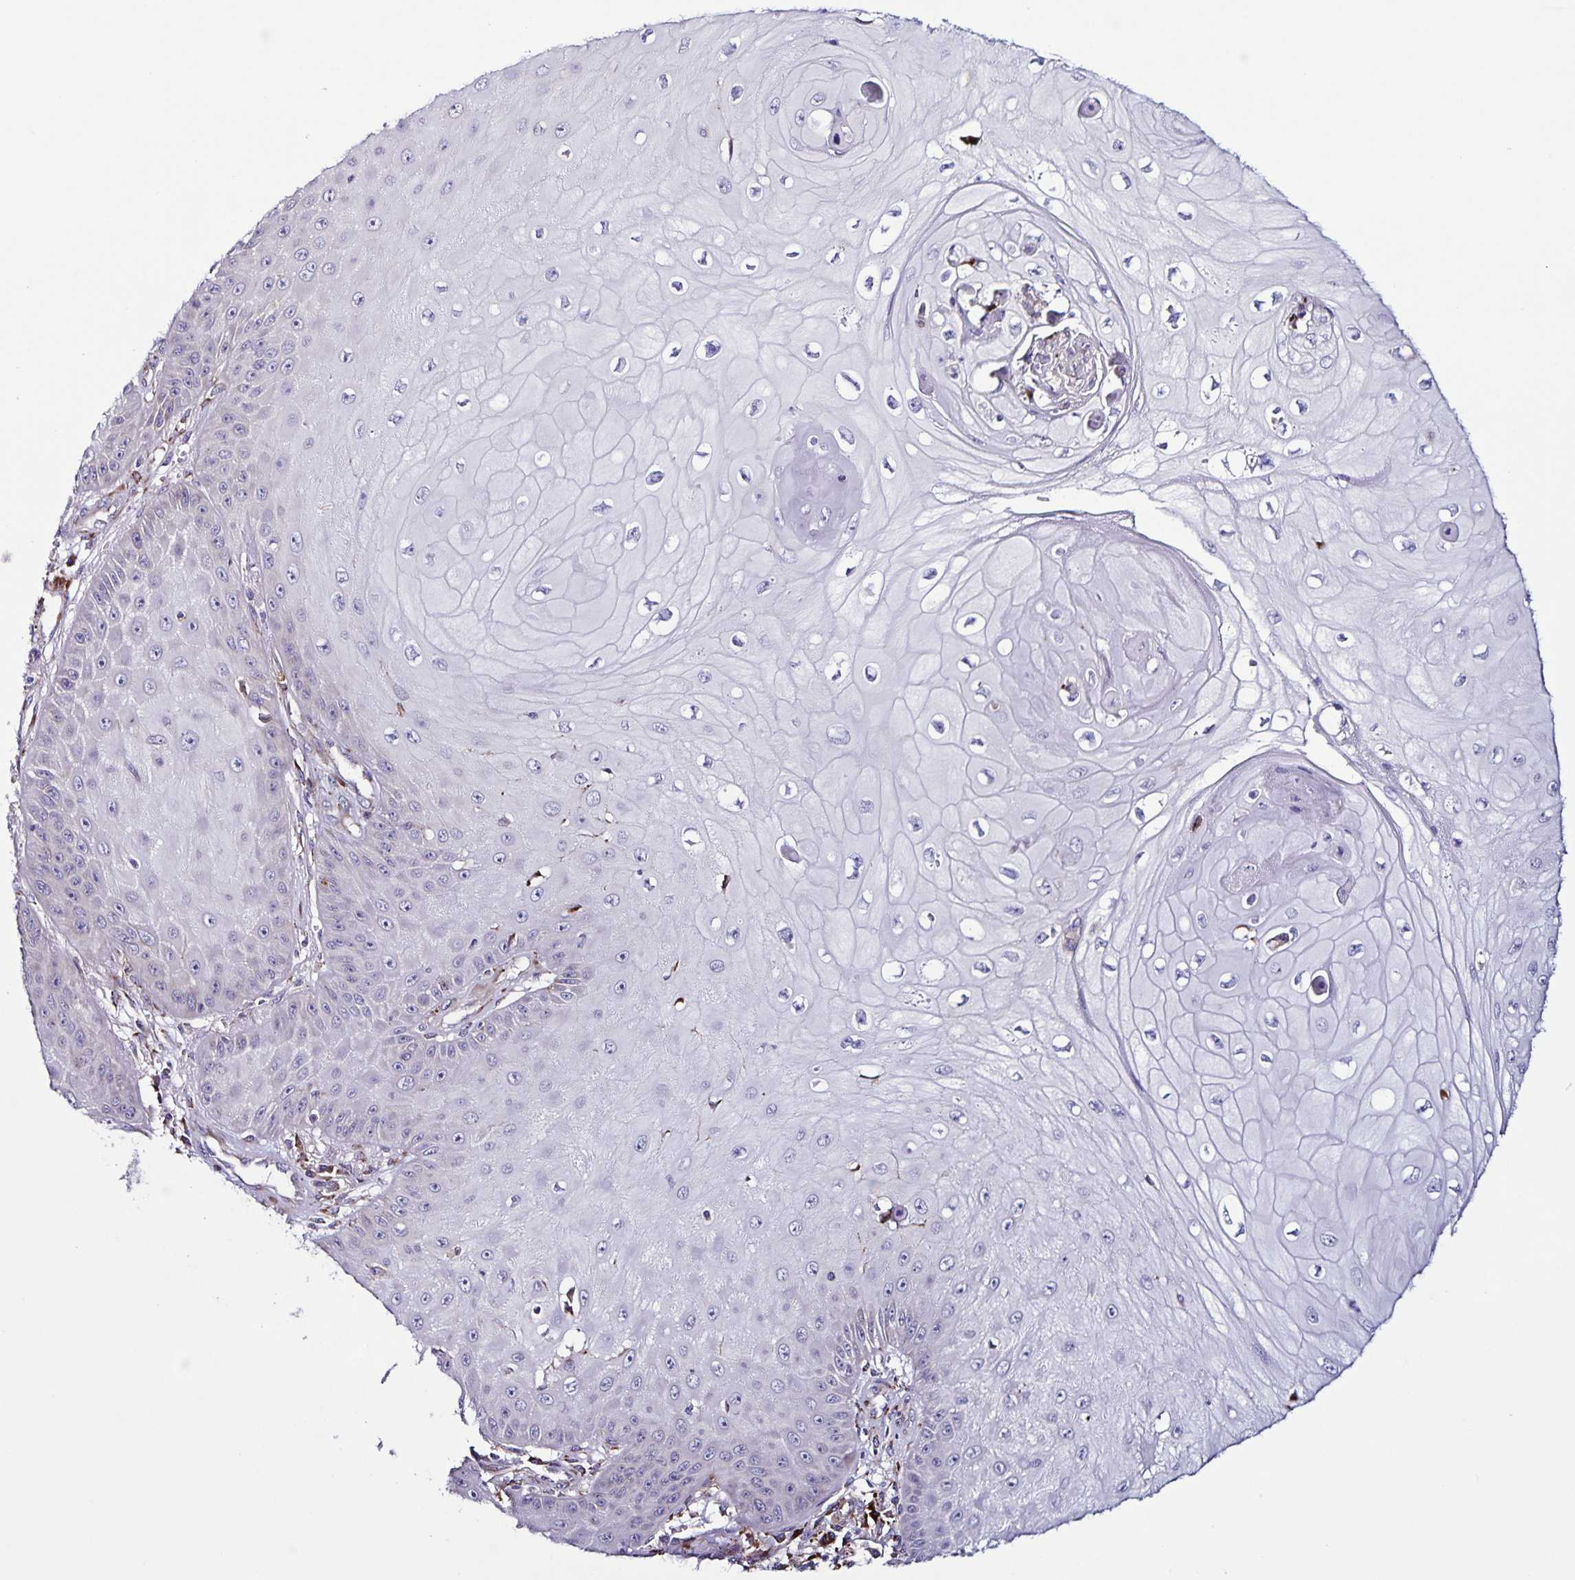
{"staining": {"intensity": "negative", "quantity": "none", "location": "none"}, "tissue": "skin cancer", "cell_type": "Tumor cells", "image_type": "cancer", "snomed": [{"axis": "morphology", "description": "Squamous cell carcinoma, NOS"}, {"axis": "topography", "description": "Skin"}], "caption": "The micrograph reveals no staining of tumor cells in squamous cell carcinoma (skin).", "gene": "OSBPL5", "patient": {"sex": "male", "age": 70}}